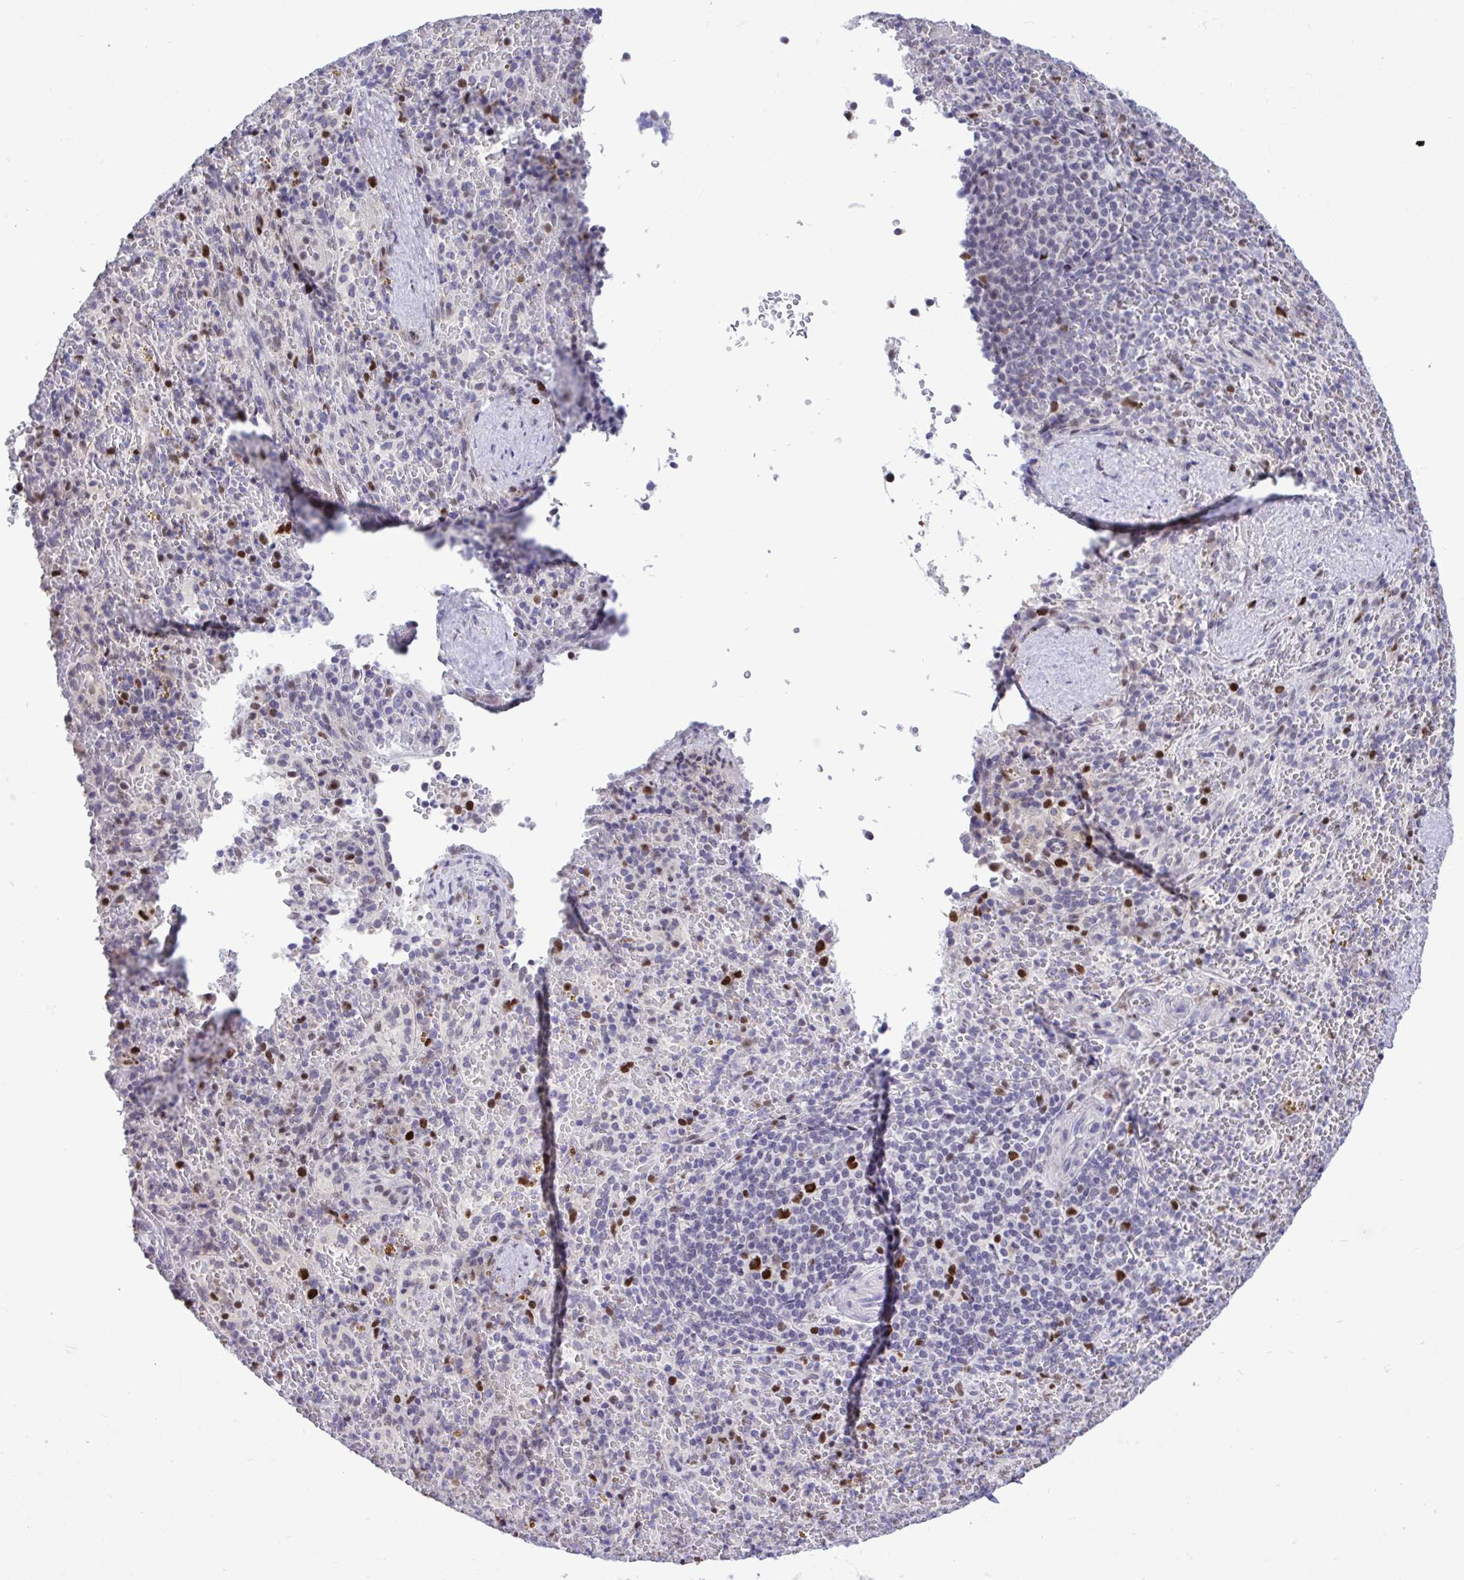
{"staining": {"intensity": "strong", "quantity": "<25%", "location": "nuclear"}, "tissue": "spleen", "cell_type": "Cells in red pulp", "image_type": "normal", "snomed": [{"axis": "morphology", "description": "Normal tissue, NOS"}, {"axis": "topography", "description": "Spleen"}], "caption": "IHC staining of unremarkable spleen, which exhibits medium levels of strong nuclear expression in about <25% of cells in red pulp indicating strong nuclear protein expression. The staining was performed using DAB (3,3'-diaminobenzidine) (brown) for protein detection and nuclei were counterstained in hematoxylin (blue).", "gene": "C1QL2", "patient": {"sex": "female", "age": 50}}